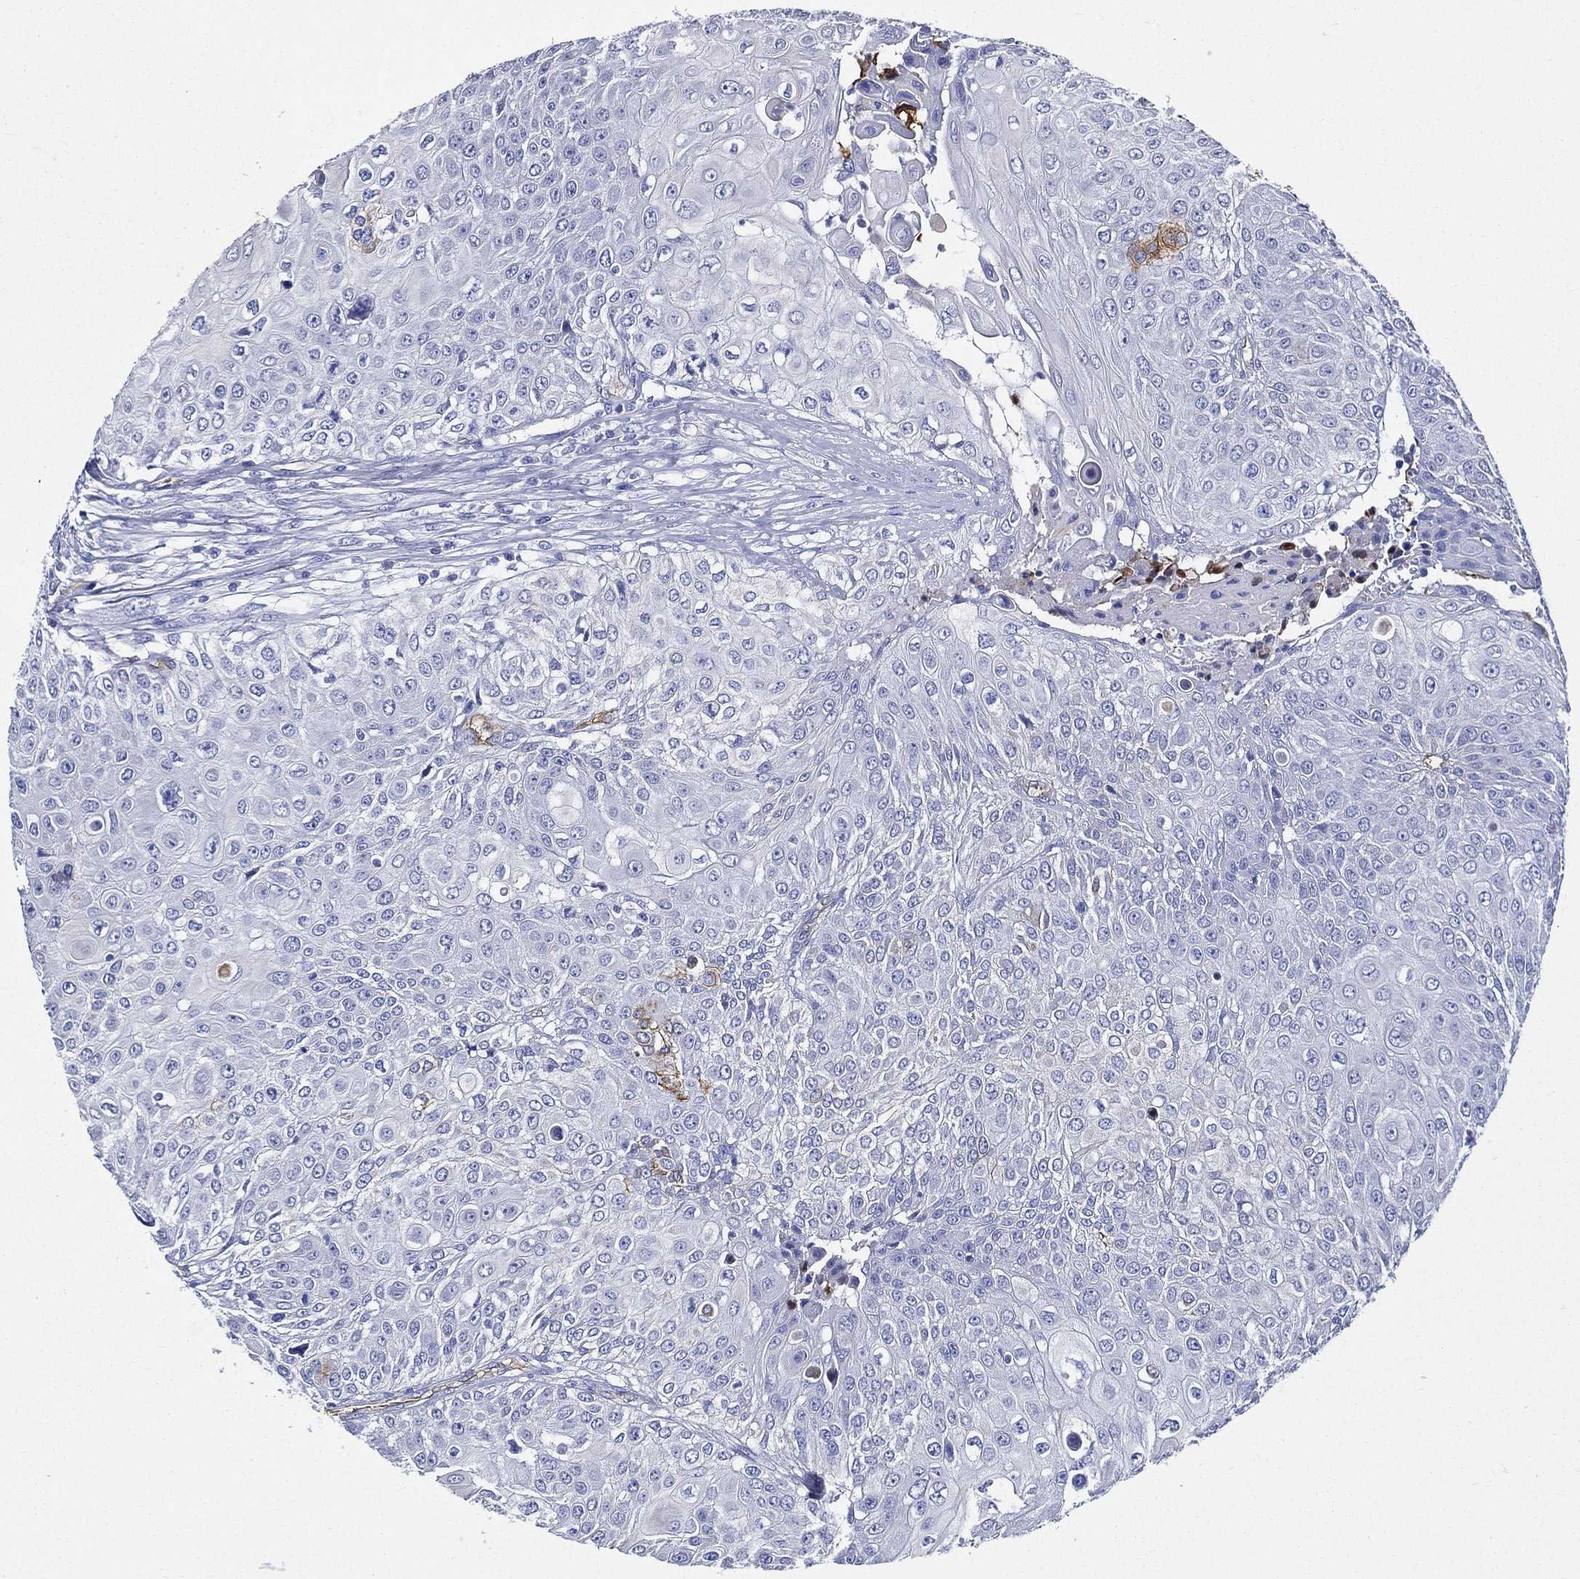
{"staining": {"intensity": "negative", "quantity": "none", "location": "none"}, "tissue": "urothelial cancer", "cell_type": "Tumor cells", "image_type": "cancer", "snomed": [{"axis": "morphology", "description": "Urothelial carcinoma, High grade"}, {"axis": "topography", "description": "Urinary bladder"}], "caption": "Image shows no significant protein expression in tumor cells of urothelial cancer. (DAB (3,3'-diaminobenzidine) immunohistochemistry (IHC) with hematoxylin counter stain).", "gene": "NEDD9", "patient": {"sex": "female", "age": 79}}